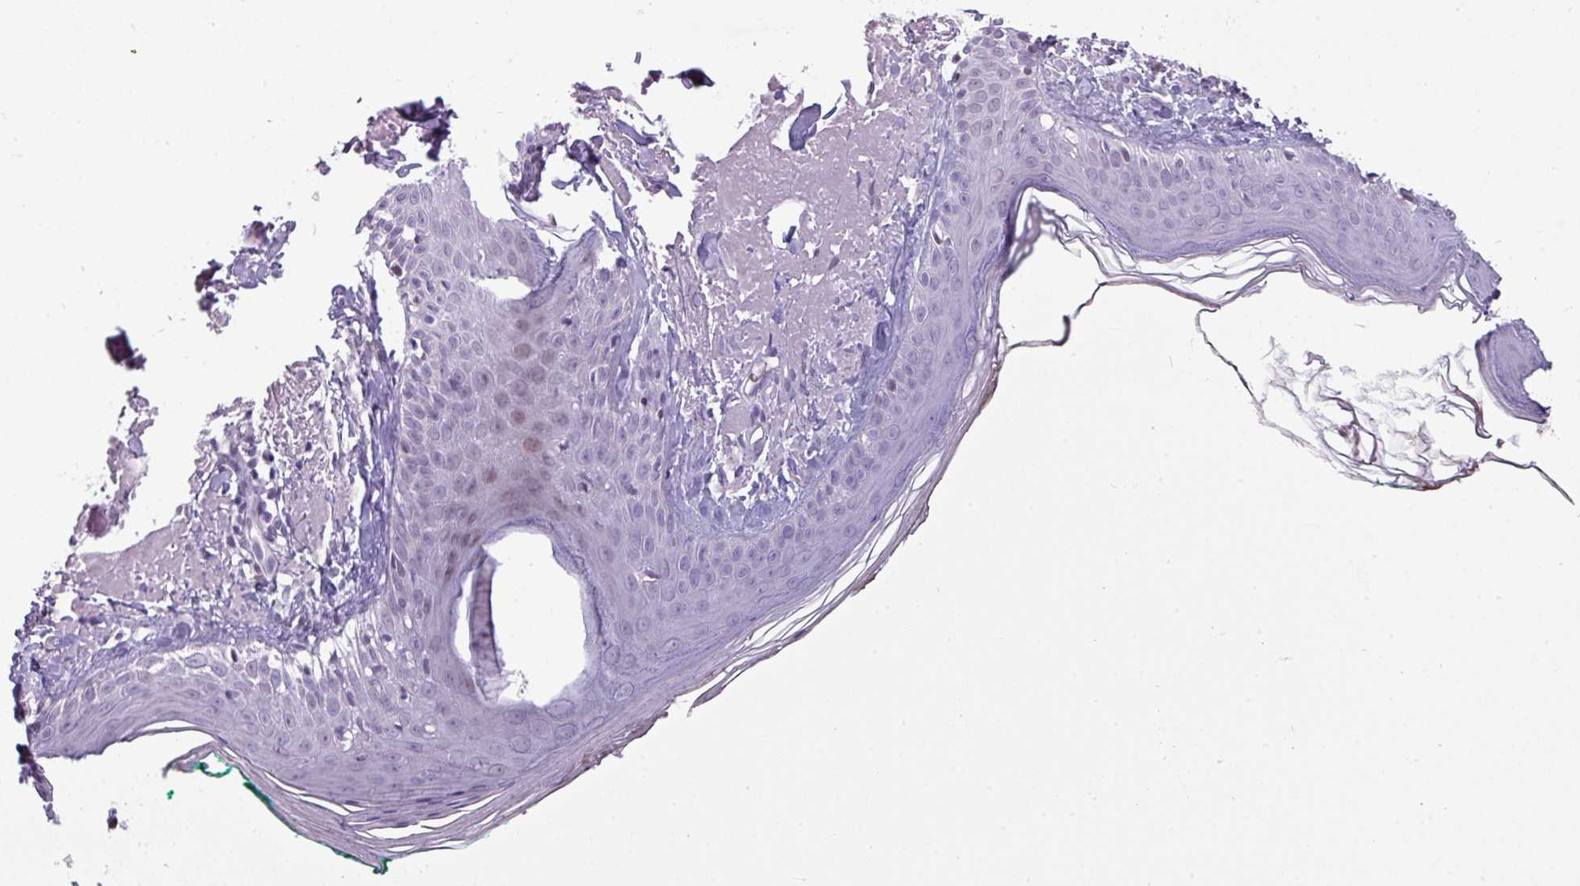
{"staining": {"intensity": "negative", "quantity": "none", "location": "none"}, "tissue": "skin", "cell_type": "Fibroblasts", "image_type": "normal", "snomed": [{"axis": "morphology", "description": "Normal tissue, NOS"}, {"axis": "morphology", "description": "Malignant melanoma, NOS"}, {"axis": "topography", "description": "Skin"}], "caption": "DAB (3,3'-diaminobenzidine) immunohistochemical staining of benign human skin exhibits no significant expression in fibroblasts. (DAB immunohistochemistry (IHC), high magnification).", "gene": "SLC66A2", "patient": {"sex": "male", "age": 80}}